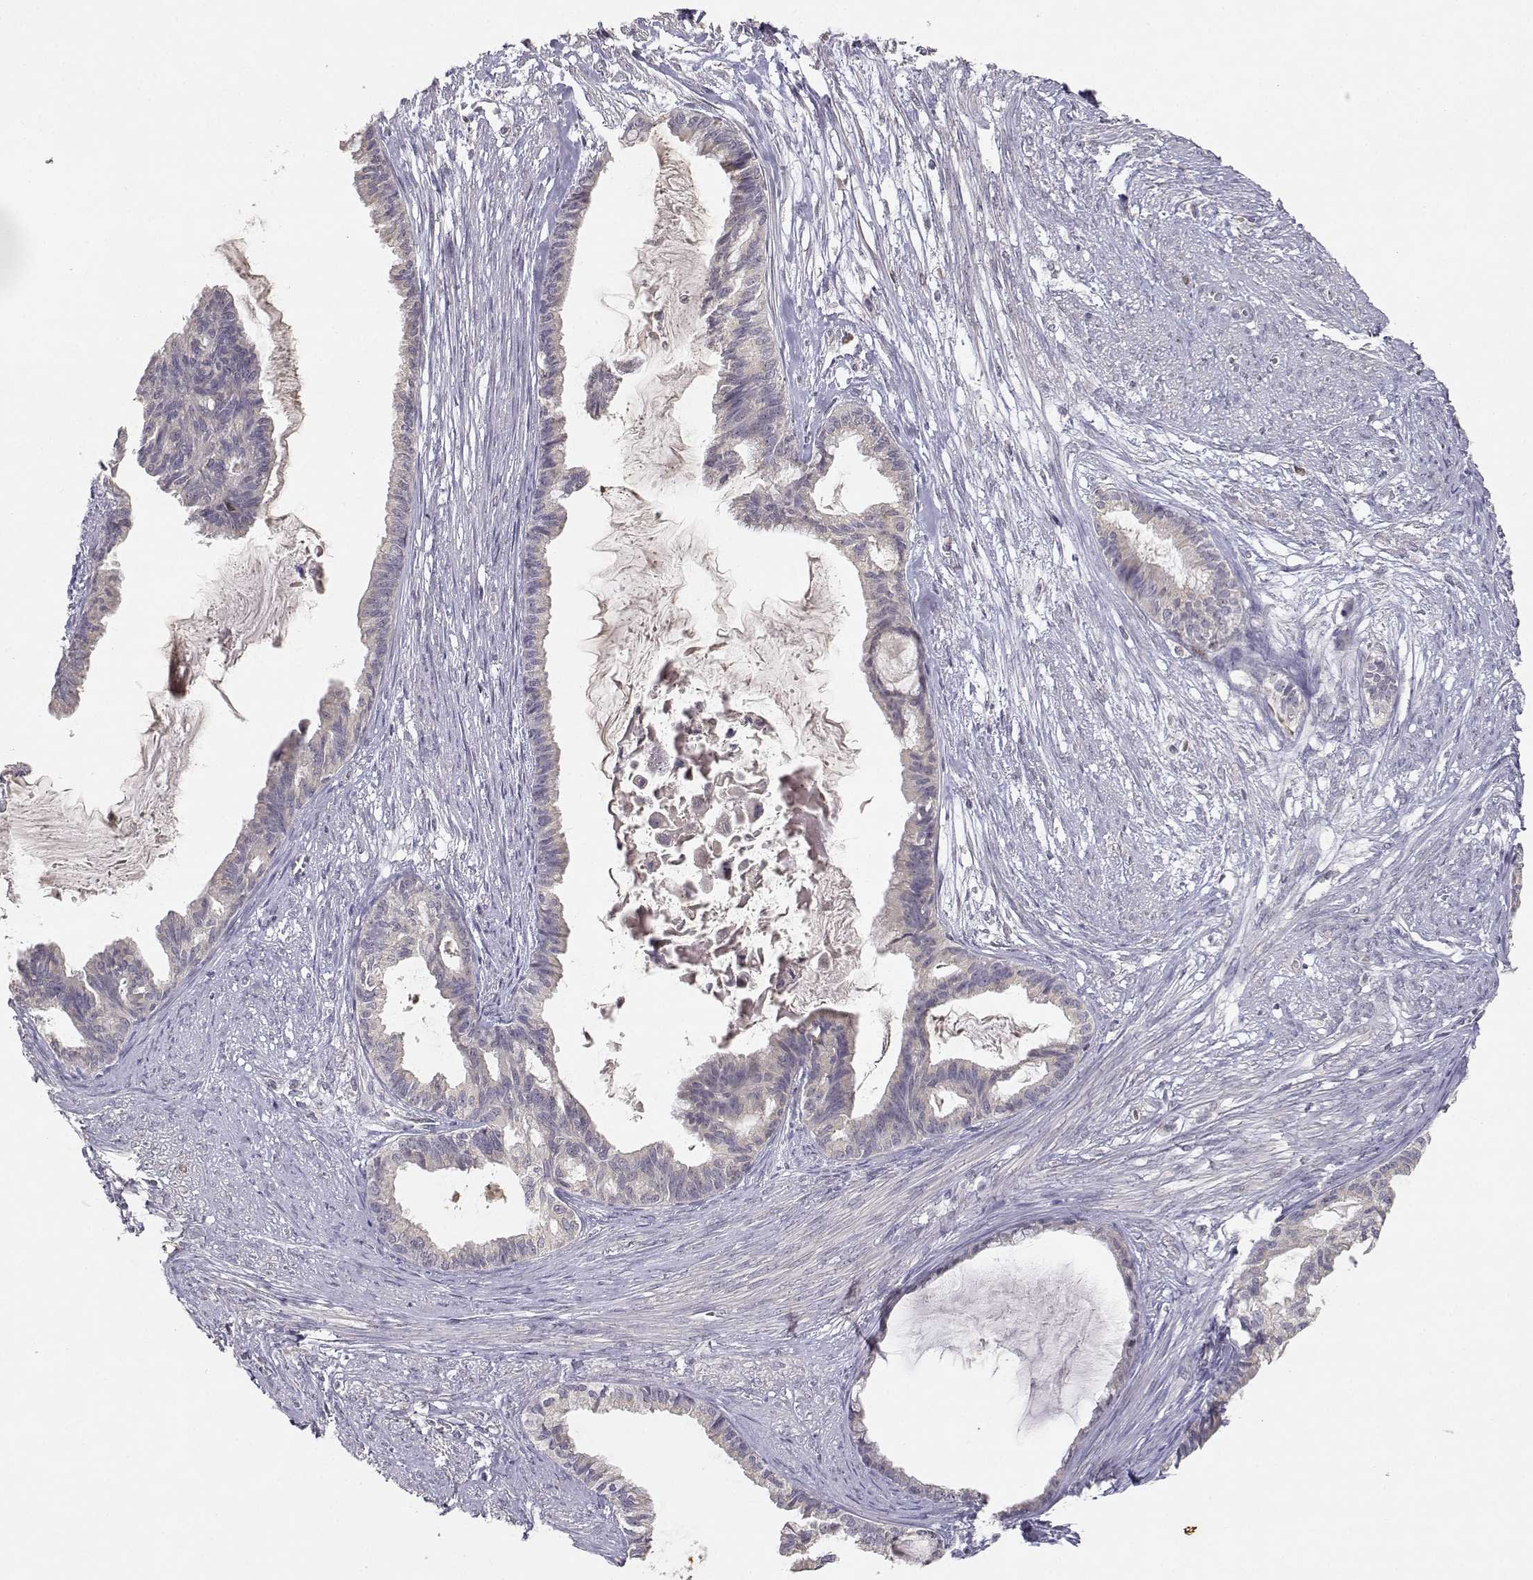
{"staining": {"intensity": "negative", "quantity": "none", "location": "none"}, "tissue": "endometrial cancer", "cell_type": "Tumor cells", "image_type": "cancer", "snomed": [{"axis": "morphology", "description": "Adenocarcinoma, NOS"}, {"axis": "topography", "description": "Endometrium"}], "caption": "High power microscopy micrograph of an immunohistochemistry (IHC) image of endometrial adenocarcinoma, revealing no significant expression in tumor cells.", "gene": "RAD51", "patient": {"sex": "female", "age": 86}}